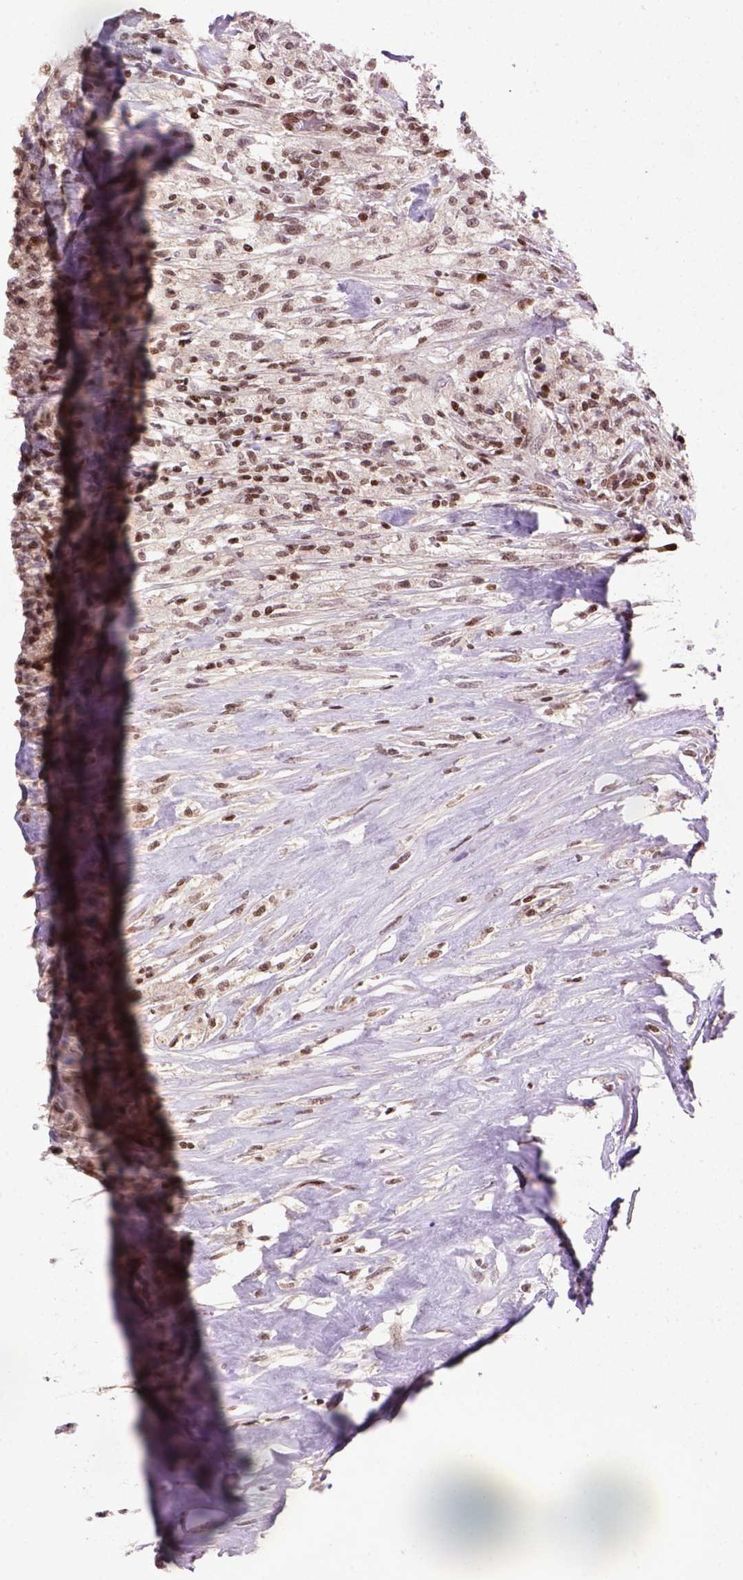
{"staining": {"intensity": "moderate", "quantity": ">75%", "location": "nuclear"}, "tissue": "testis cancer", "cell_type": "Tumor cells", "image_type": "cancer", "snomed": [{"axis": "morphology", "description": "Necrosis, NOS"}, {"axis": "morphology", "description": "Carcinoma, Embryonal, NOS"}, {"axis": "topography", "description": "Testis"}], "caption": "Embryonal carcinoma (testis) was stained to show a protein in brown. There is medium levels of moderate nuclear expression in approximately >75% of tumor cells.", "gene": "MGMT", "patient": {"sex": "male", "age": 19}}